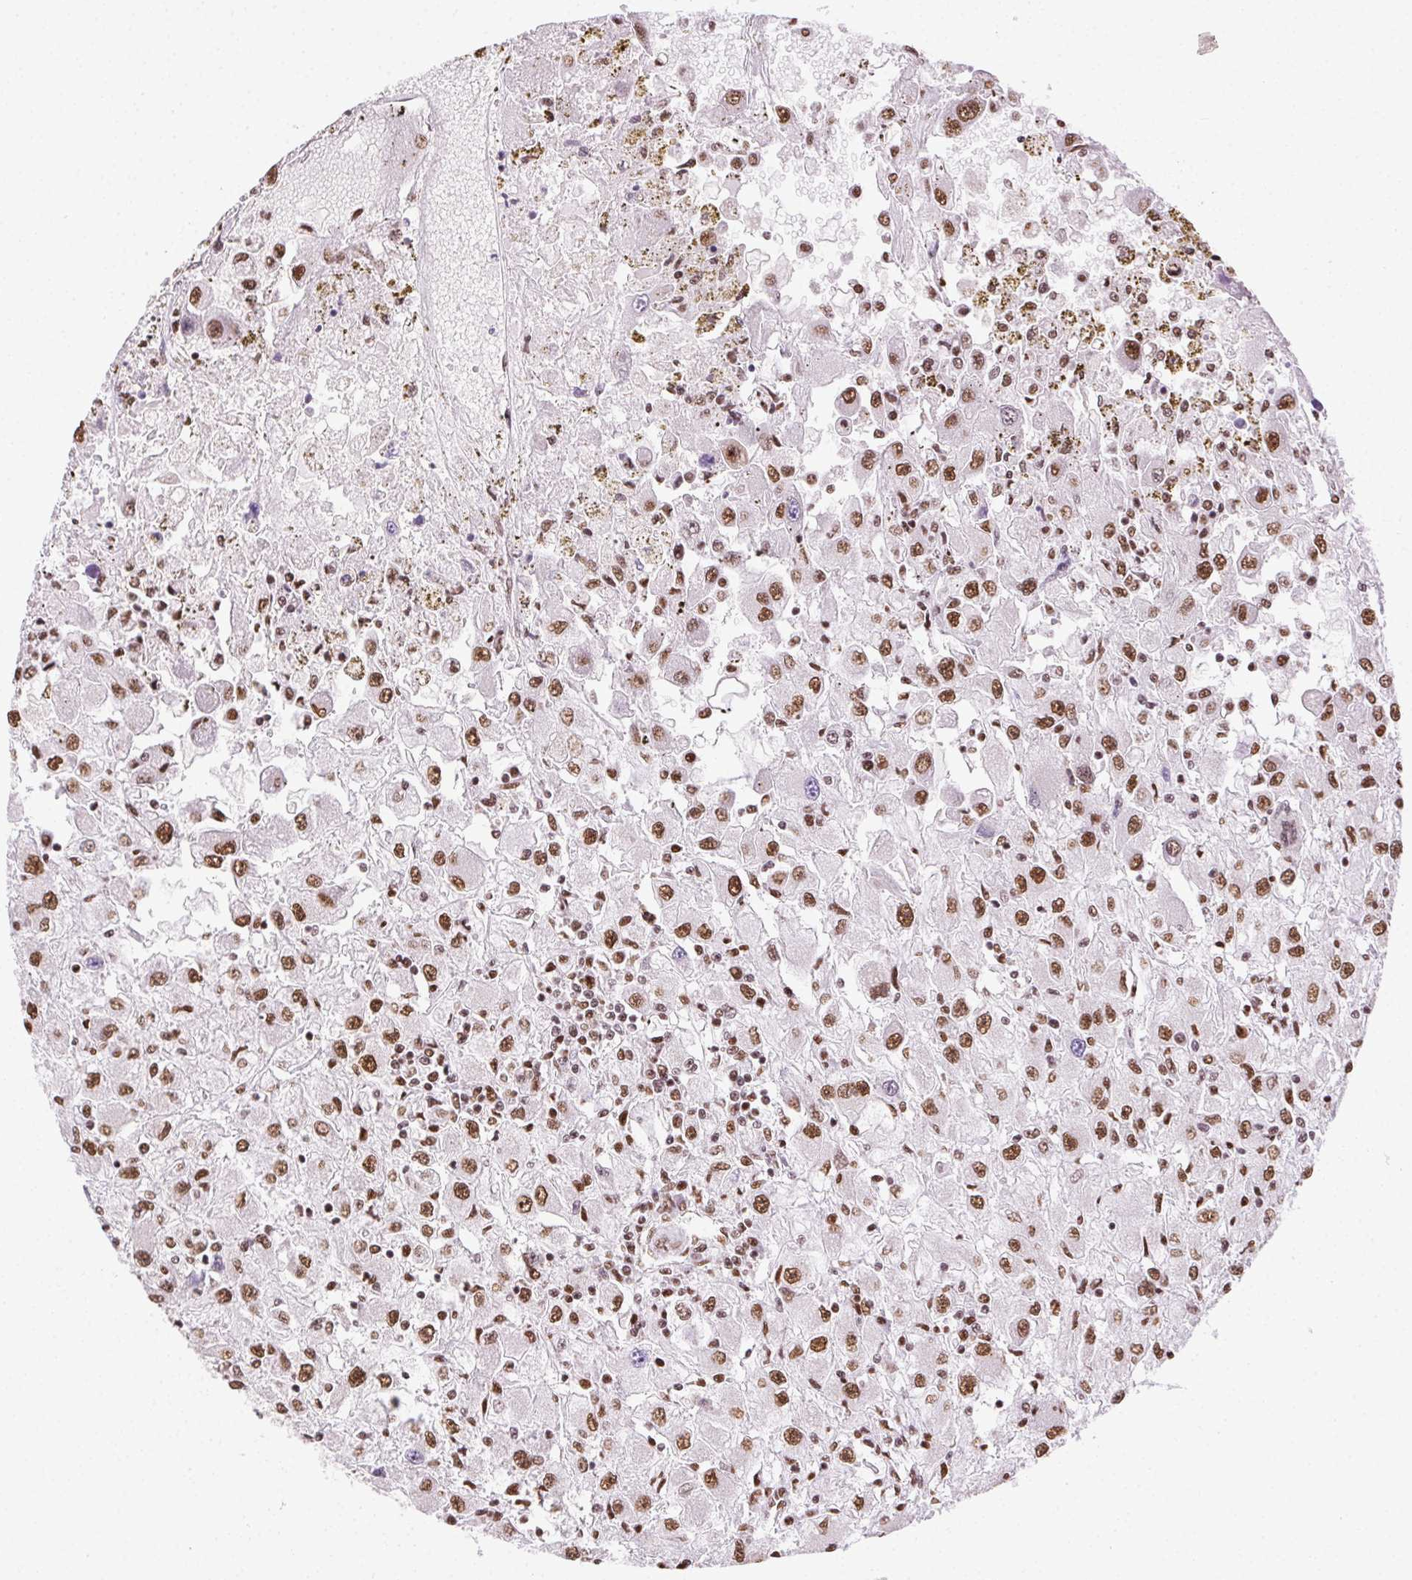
{"staining": {"intensity": "strong", "quantity": ">75%", "location": "nuclear"}, "tissue": "renal cancer", "cell_type": "Tumor cells", "image_type": "cancer", "snomed": [{"axis": "morphology", "description": "Adenocarcinoma, NOS"}, {"axis": "topography", "description": "Kidney"}], "caption": "IHC photomicrograph of renal cancer (adenocarcinoma) stained for a protein (brown), which reveals high levels of strong nuclear expression in about >75% of tumor cells.", "gene": "TRA2B", "patient": {"sex": "female", "age": 67}}